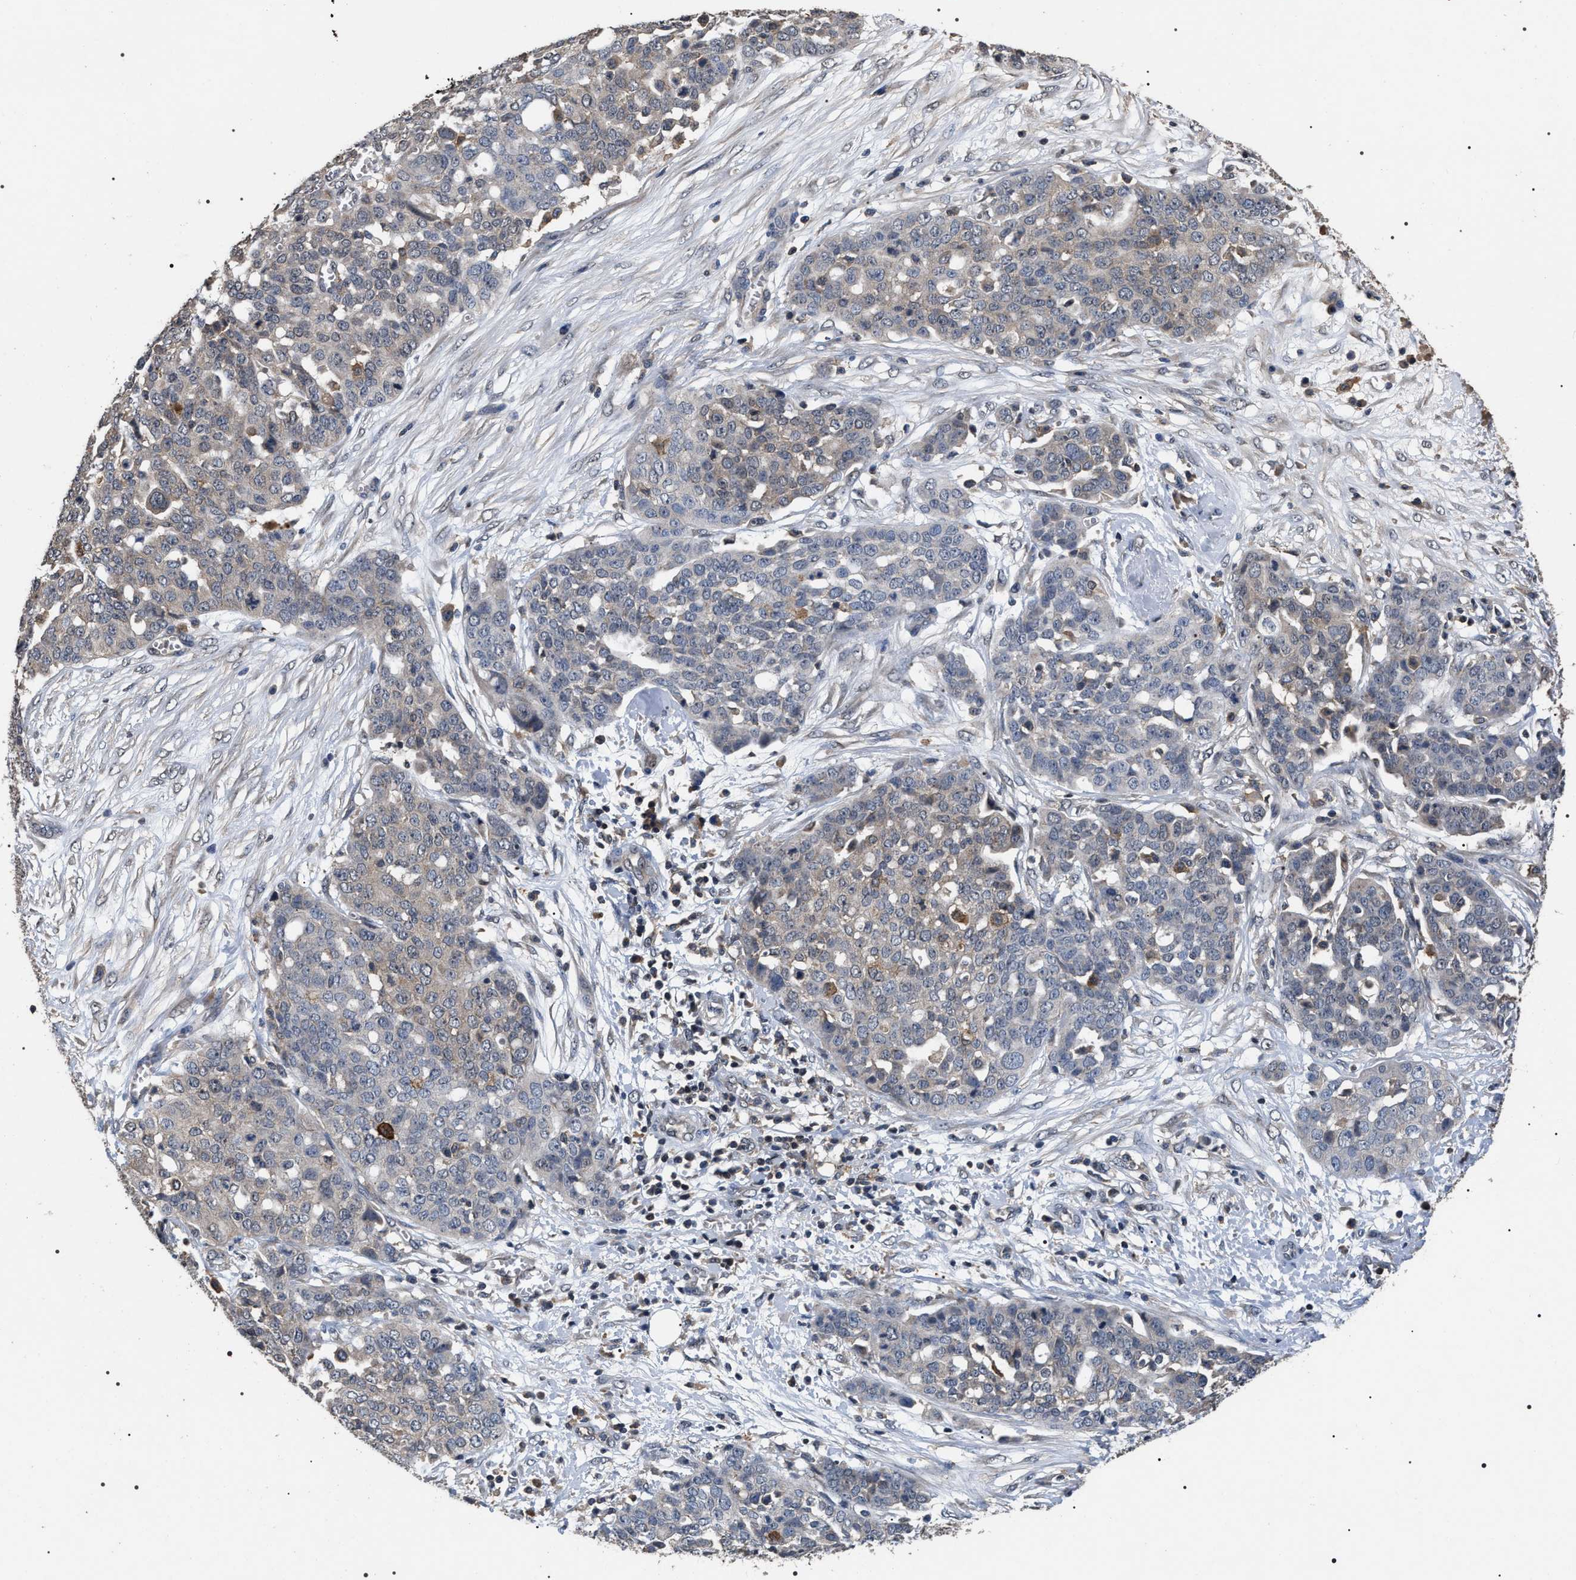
{"staining": {"intensity": "weak", "quantity": "<25%", "location": "cytoplasmic/membranous"}, "tissue": "ovarian cancer", "cell_type": "Tumor cells", "image_type": "cancer", "snomed": [{"axis": "morphology", "description": "Cystadenocarcinoma, serous, NOS"}, {"axis": "topography", "description": "Soft tissue"}, {"axis": "topography", "description": "Ovary"}], "caption": "Immunohistochemistry (IHC) of human ovarian cancer (serous cystadenocarcinoma) shows no positivity in tumor cells.", "gene": "UPF3A", "patient": {"sex": "female", "age": 57}}